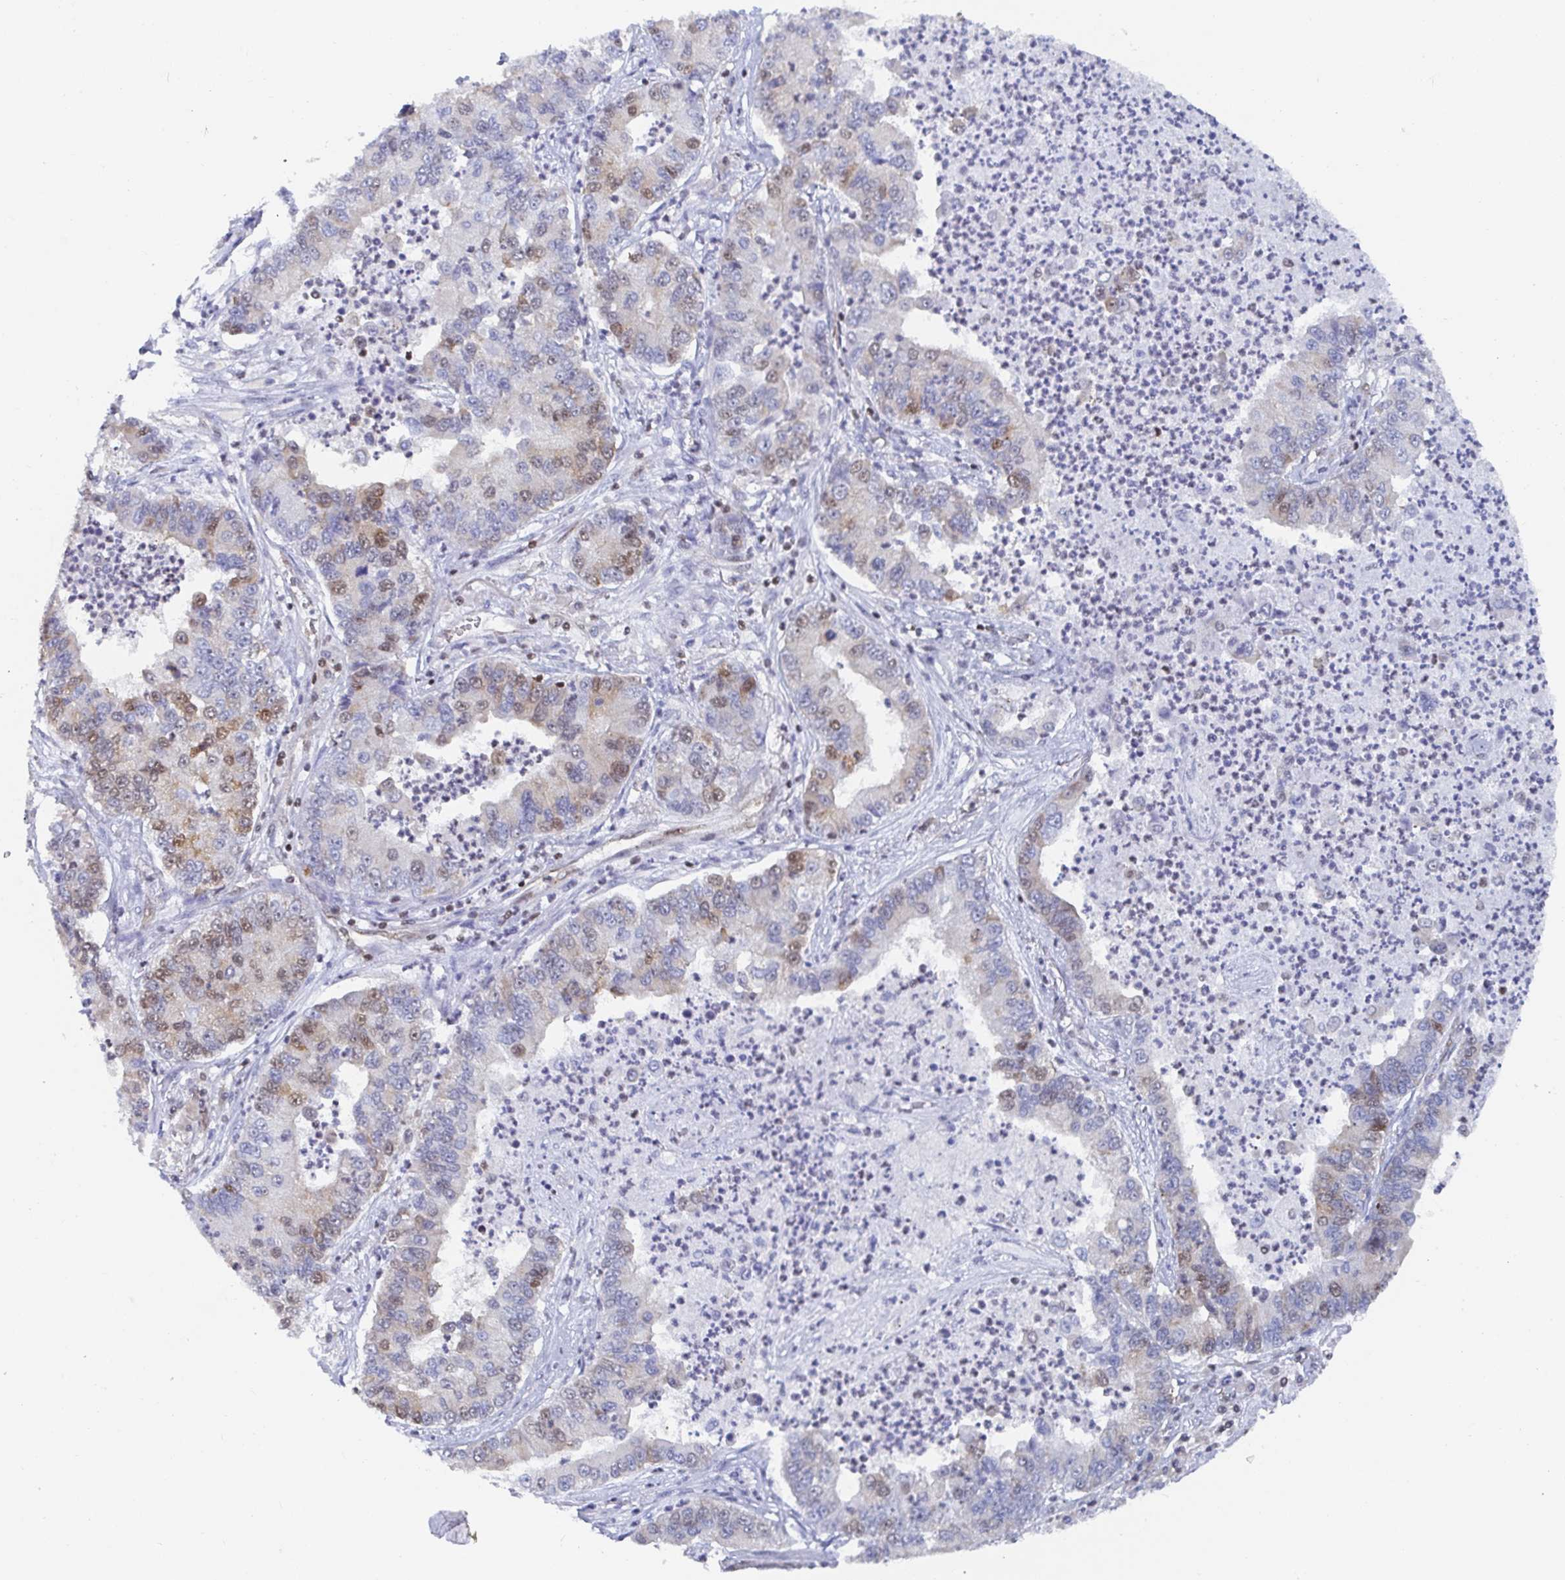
{"staining": {"intensity": "moderate", "quantity": "25%-75%", "location": "nuclear"}, "tissue": "lung cancer", "cell_type": "Tumor cells", "image_type": "cancer", "snomed": [{"axis": "morphology", "description": "Adenocarcinoma, NOS"}, {"axis": "topography", "description": "Lung"}], "caption": "Protein staining of lung cancer tissue demonstrates moderate nuclear expression in approximately 25%-75% of tumor cells.", "gene": "EWSR1", "patient": {"sex": "female", "age": 57}}